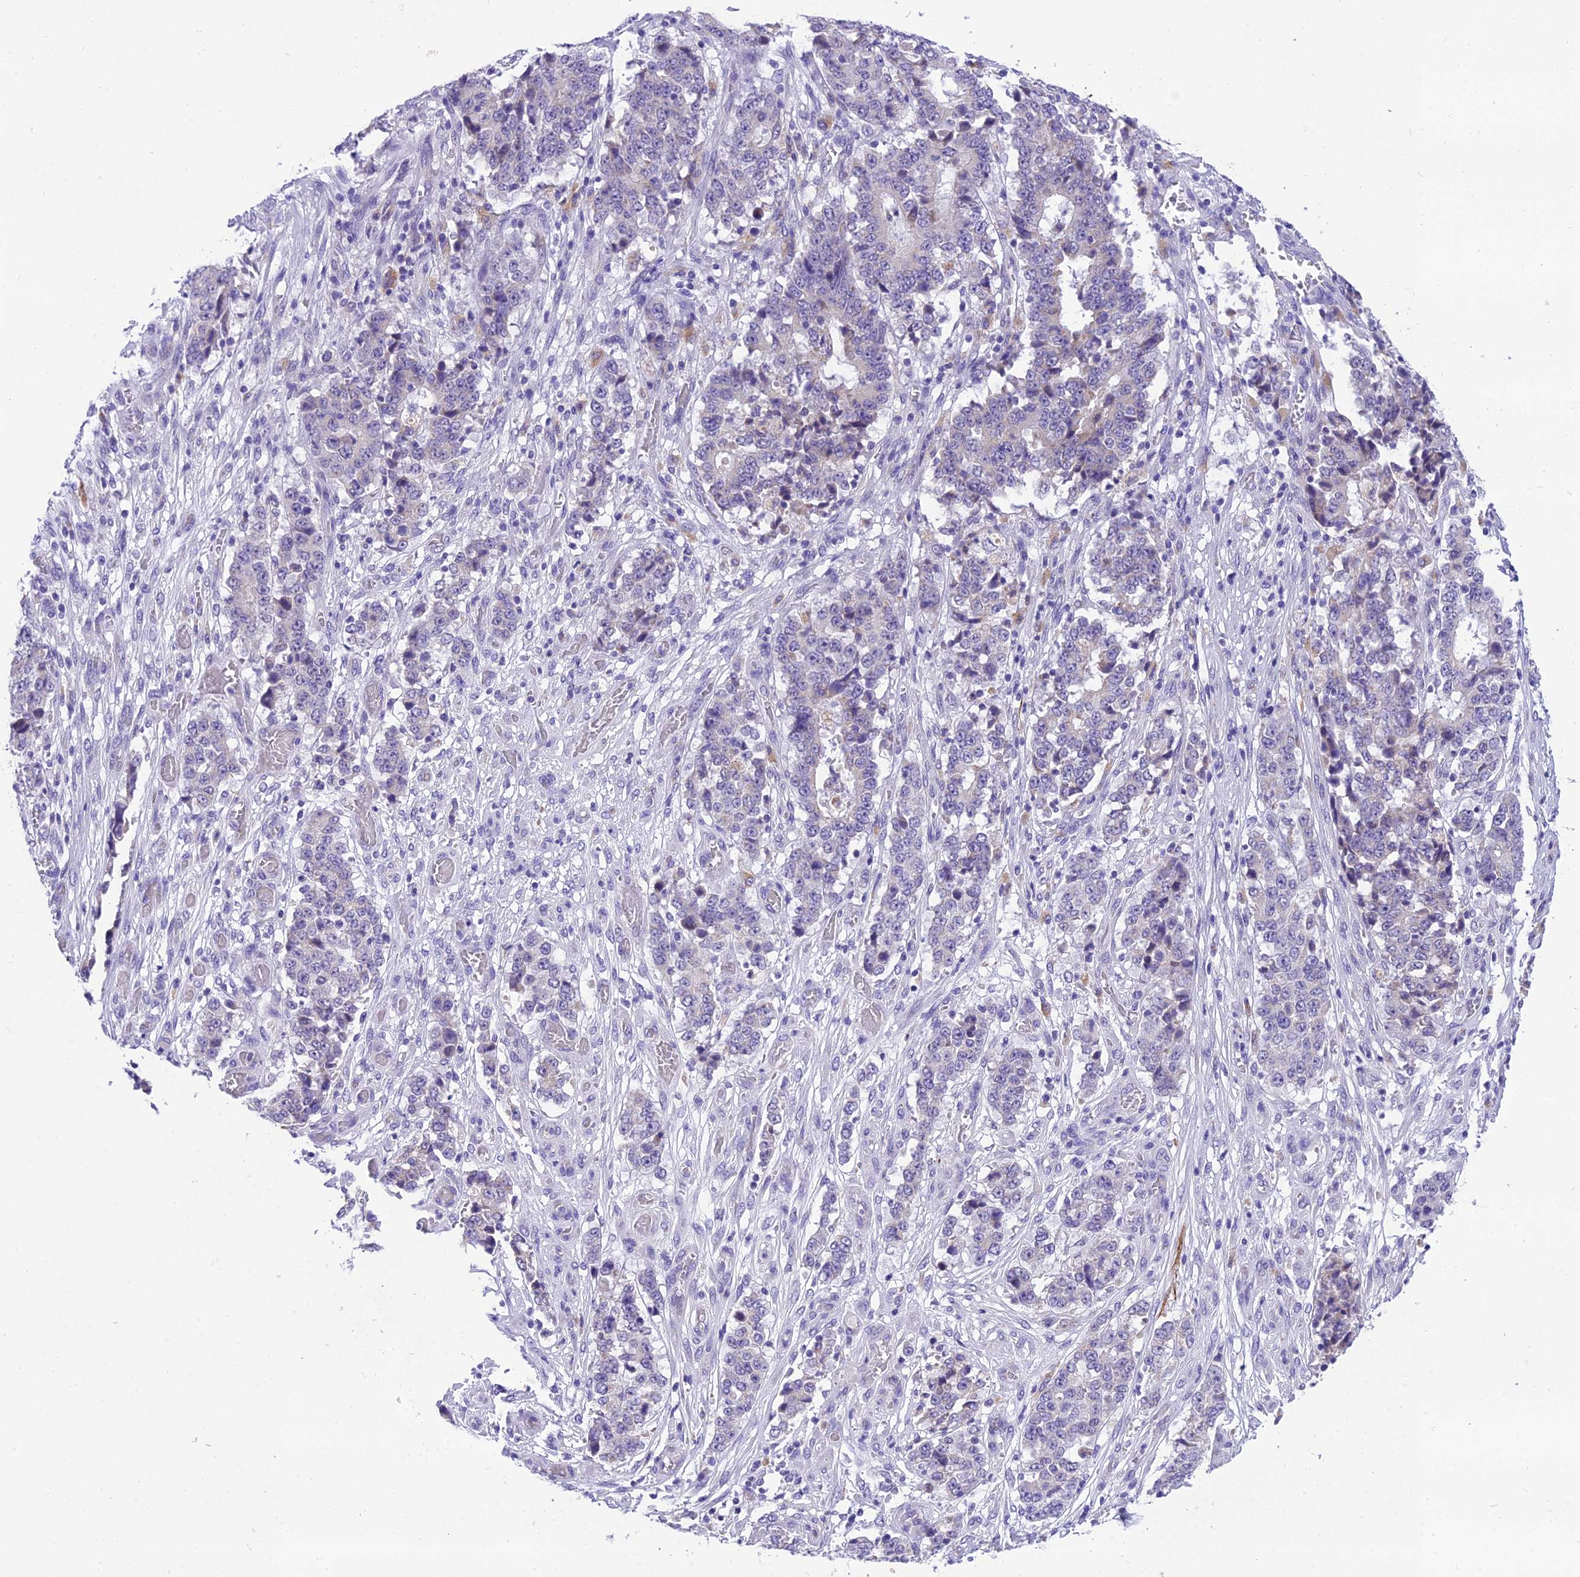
{"staining": {"intensity": "negative", "quantity": "none", "location": "none"}, "tissue": "stomach cancer", "cell_type": "Tumor cells", "image_type": "cancer", "snomed": [{"axis": "morphology", "description": "Adenocarcinoma, NOS"}, {"axis": "topography", "description": "Stomach"}], "caption": "Immunohistochemistry (IHC) of stomach adenocarcinoma exhibits no expression in tumor cells.", "gene": "MIIP", "patient": {"sex": "male", "age": 59}}